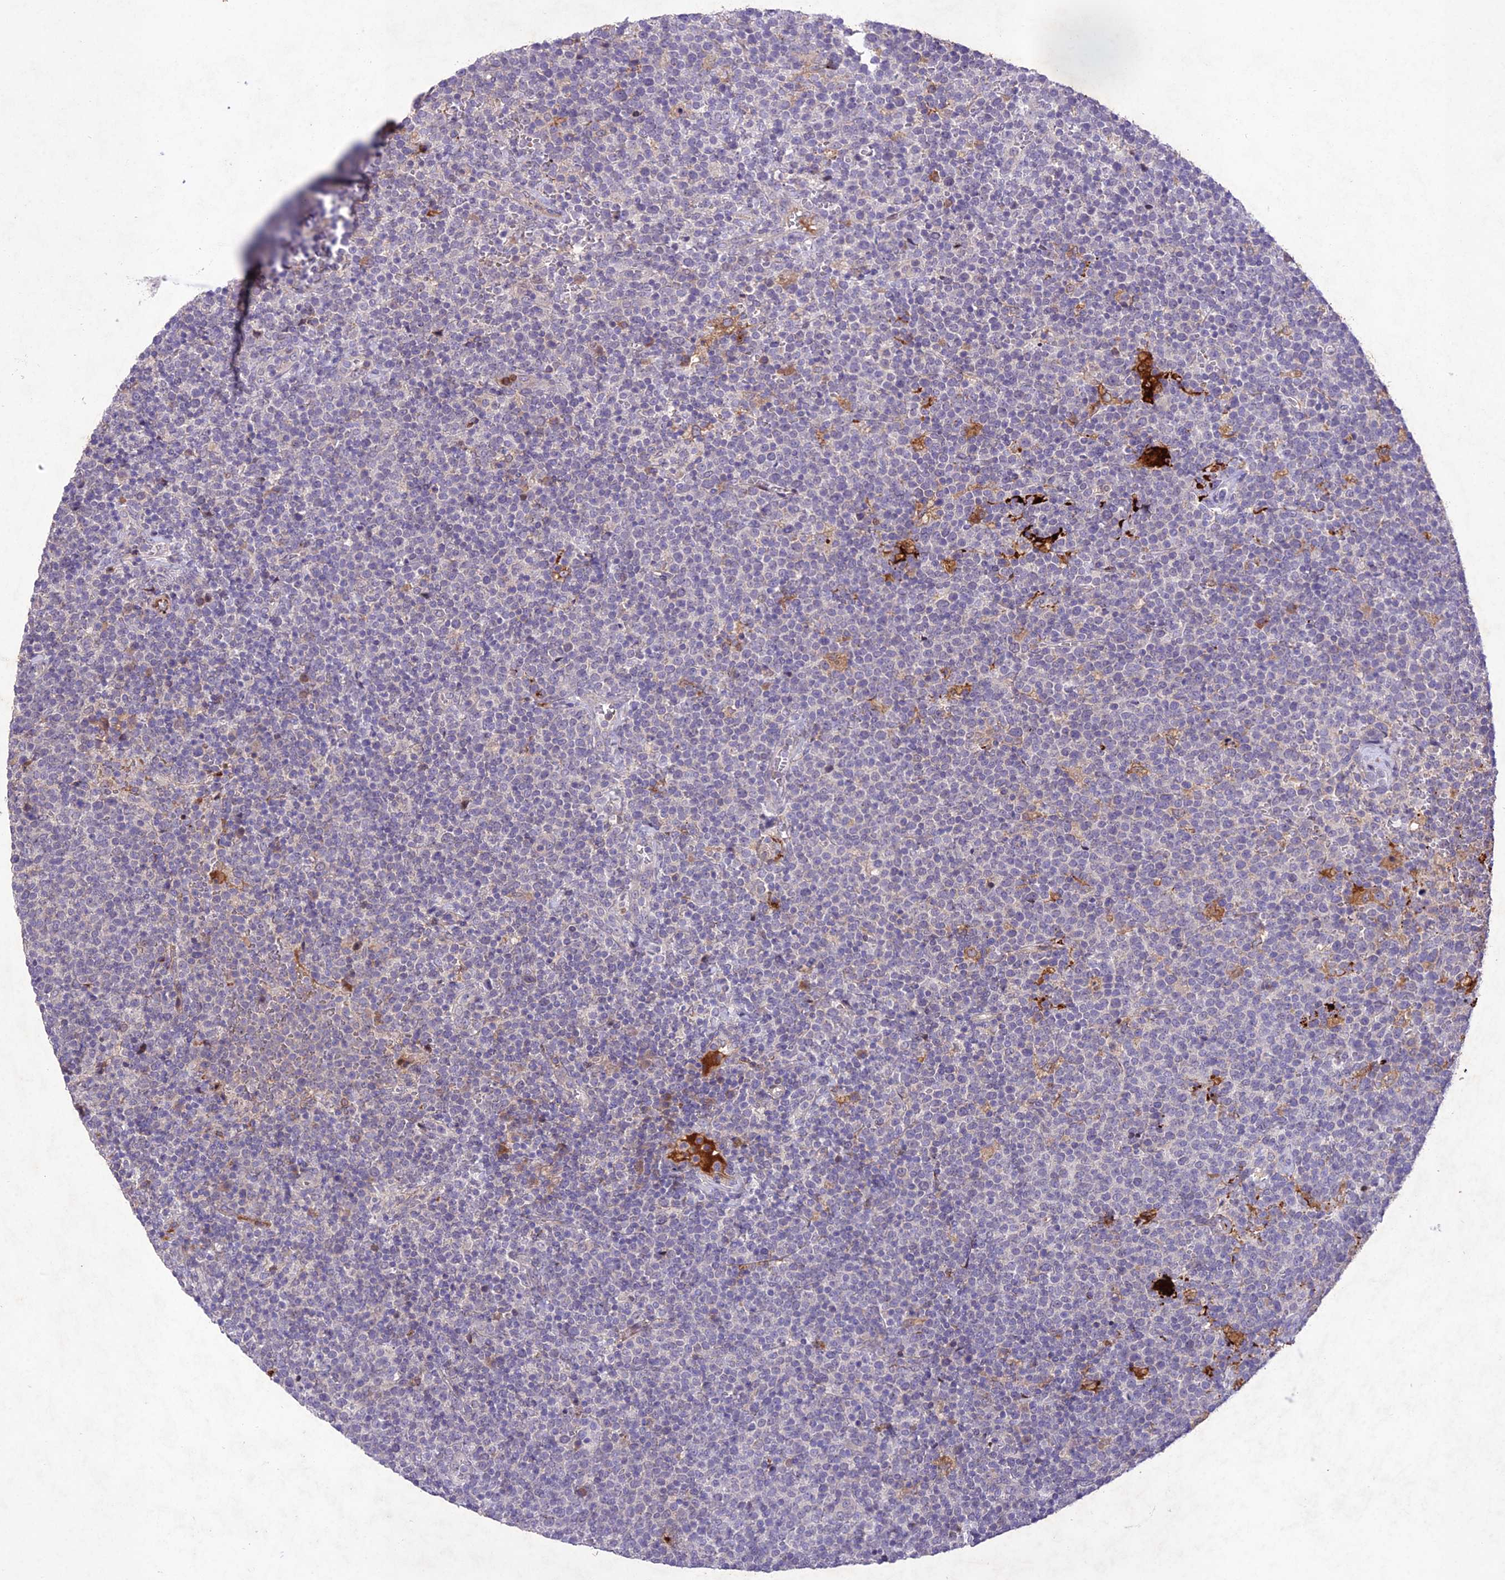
{"staining": {"intensity": "negative", "quantity": "none", "location": "none"}, "tissue": "lymphoma", "cell_type": "Tumor cells", "image_type": "cancer", "snomed": [{"axis": "morphology", "description": "Malignant lymphoma, non-Hodgkin's type, High grade"}, {"axis": "topography", "description": "Lymph node"}], "caption": "A micrograph of lymphoma stained for a protein shows no brown staining in tumor cells.", "gene": "ANKRD52", "patient": {"sex": "male", "age": 61}}